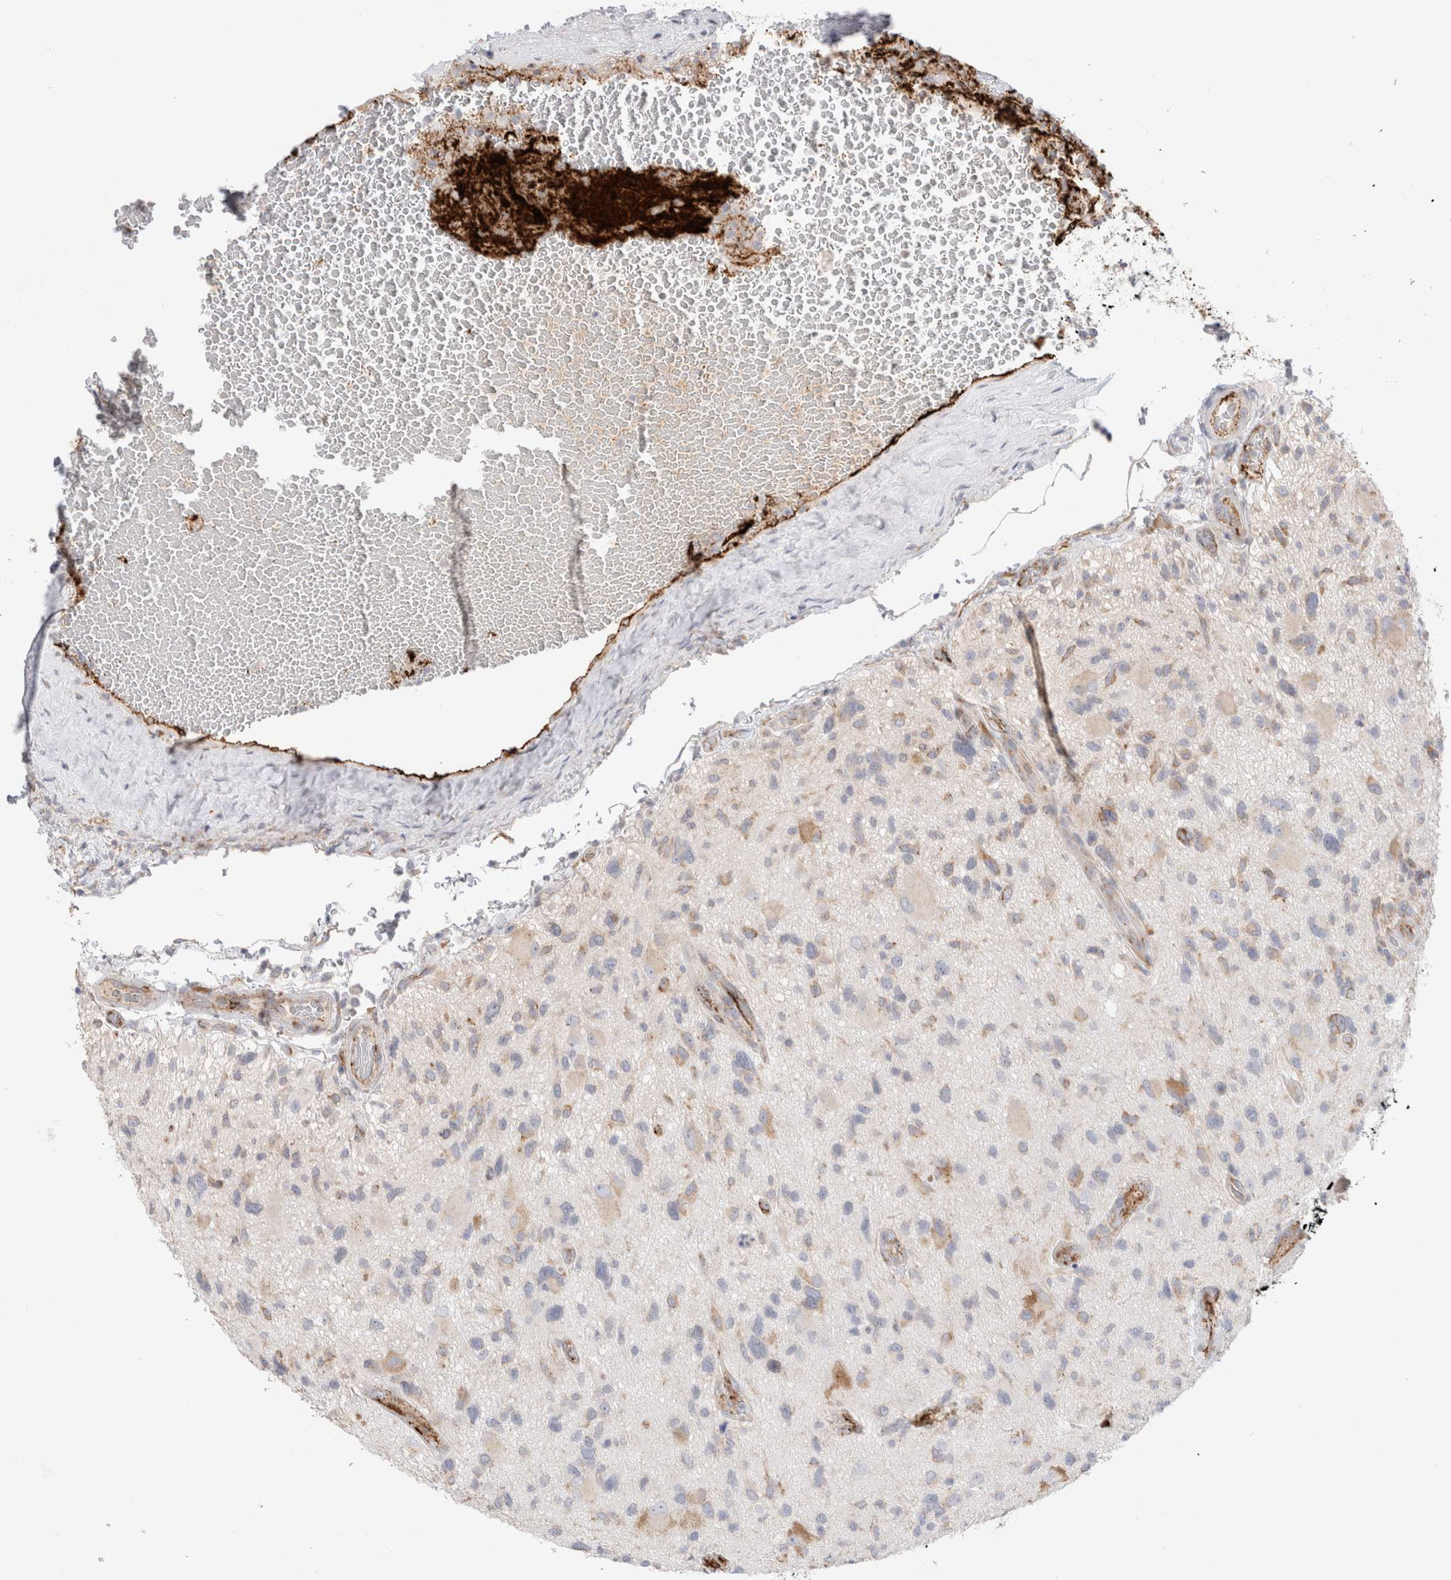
{"staining": {"intensity": "weak", "quantity": "<25%", "location": "cytoplasmic/membranous"}, "tissue": "glioma", "cell_type": "Tumor cells", "image_type": "cancer", "snomed": [{"axis": "morphology", "description": "Glioma, malignant, High grade"}, {"axis": "topography", "description": "Brain"}], "caption": "Immunohistochemistry (IHC) micrograph of human glioma stained for a protein (brown), which exhibits no expression in tumor cells. The staining is performed using DAB brown chromogen with nuclei counter-stained in using hematoxylin.", "gene": "CNPY4", "patient": {"sex": "male", "age": 33}}